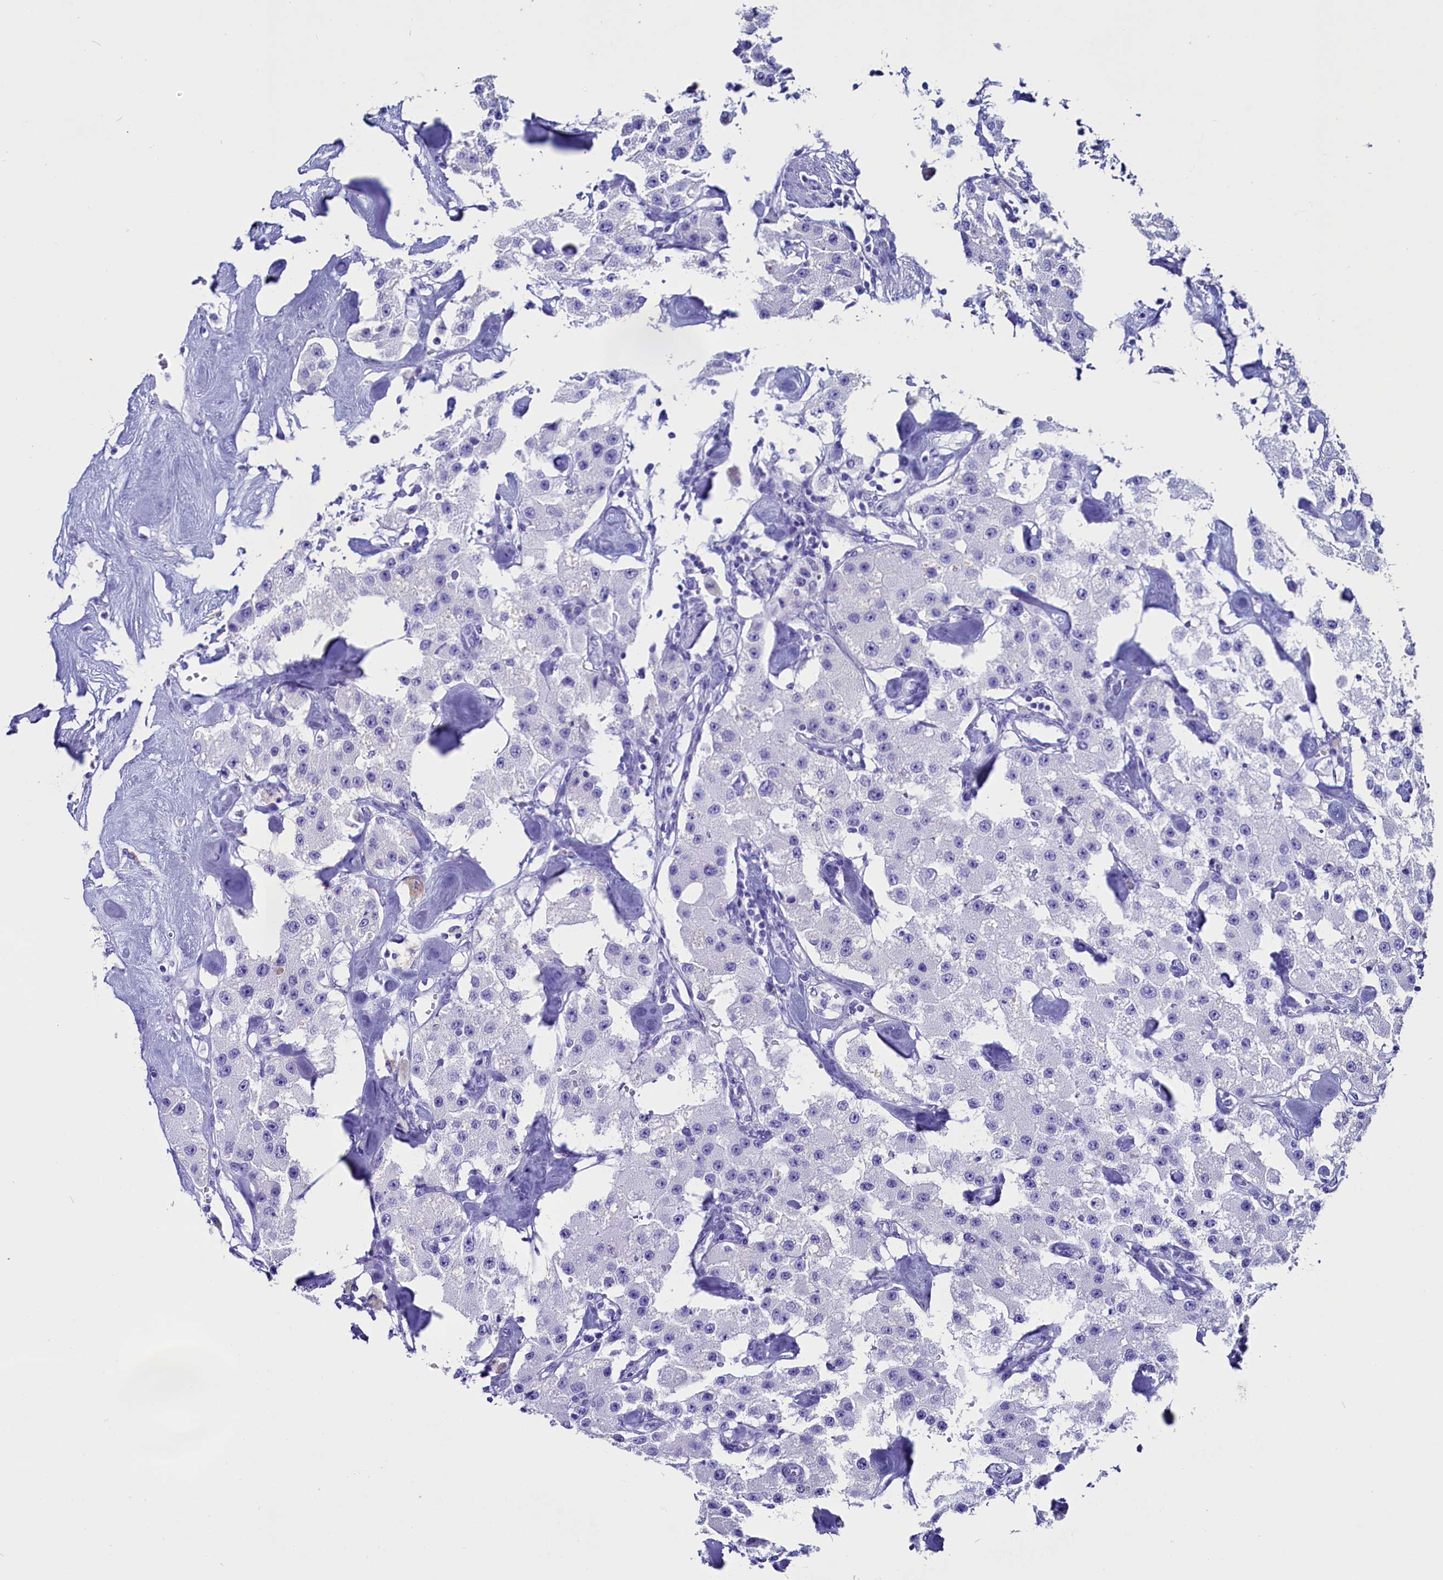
{"staining": {"intensity": "negative", "quantity": "none", "location": "none"}, "tissue": "carcinoid", "cell_type": "Tumor cells", "image_type": "cancer", "snomed": [{"axis": "morphology", "description": "Carcinoid, malignant, NOS"}, {"axis": "topography", "description": "Pancreas"}], "caption": "The histopathology image reveals no significant expression in tumor cells of carcinoid. (DAB immunohistochemistry visualized using brightfield microscopy, high magnification).", "gene": "ANKRD29", "patient": {"sex": "male", "age": 41}}